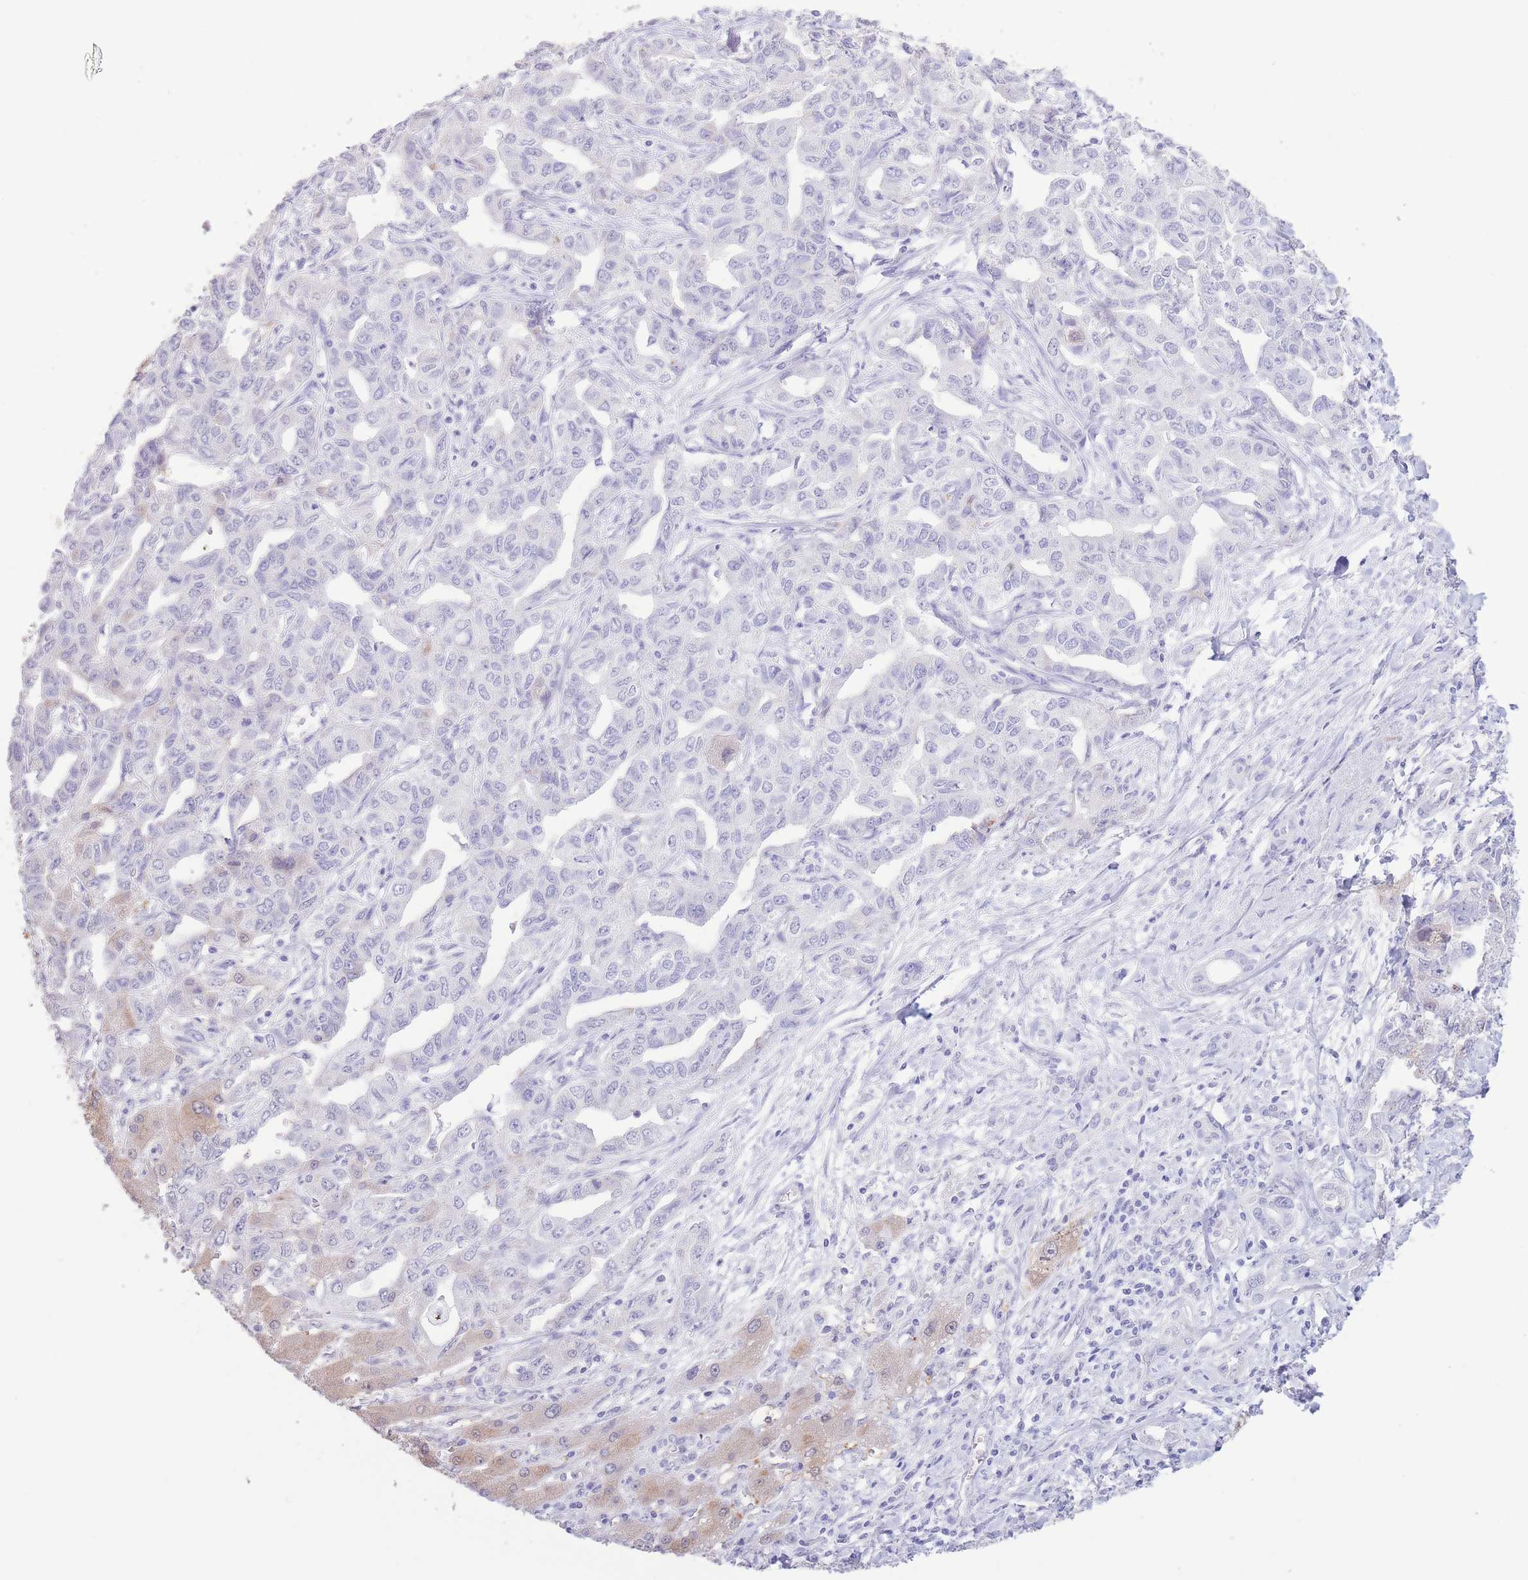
{"staining": {"intensity": "negative", "quantity": "none", "location": "none"}, "tissue": "liver cancer", "cell_type": "Tumor cells", "image_type": "cancer", "snomed": [{"axis": "morphology", "description": "Cholangiocarcinoma"}, {"axis": "topography", "description": "Liver"}], "caption": "Tumor cells are negative for protein expression in human liver cholangiocarcinoma.", "gene": "PKLR", "patient": {"sex": "male", "age": 59}}